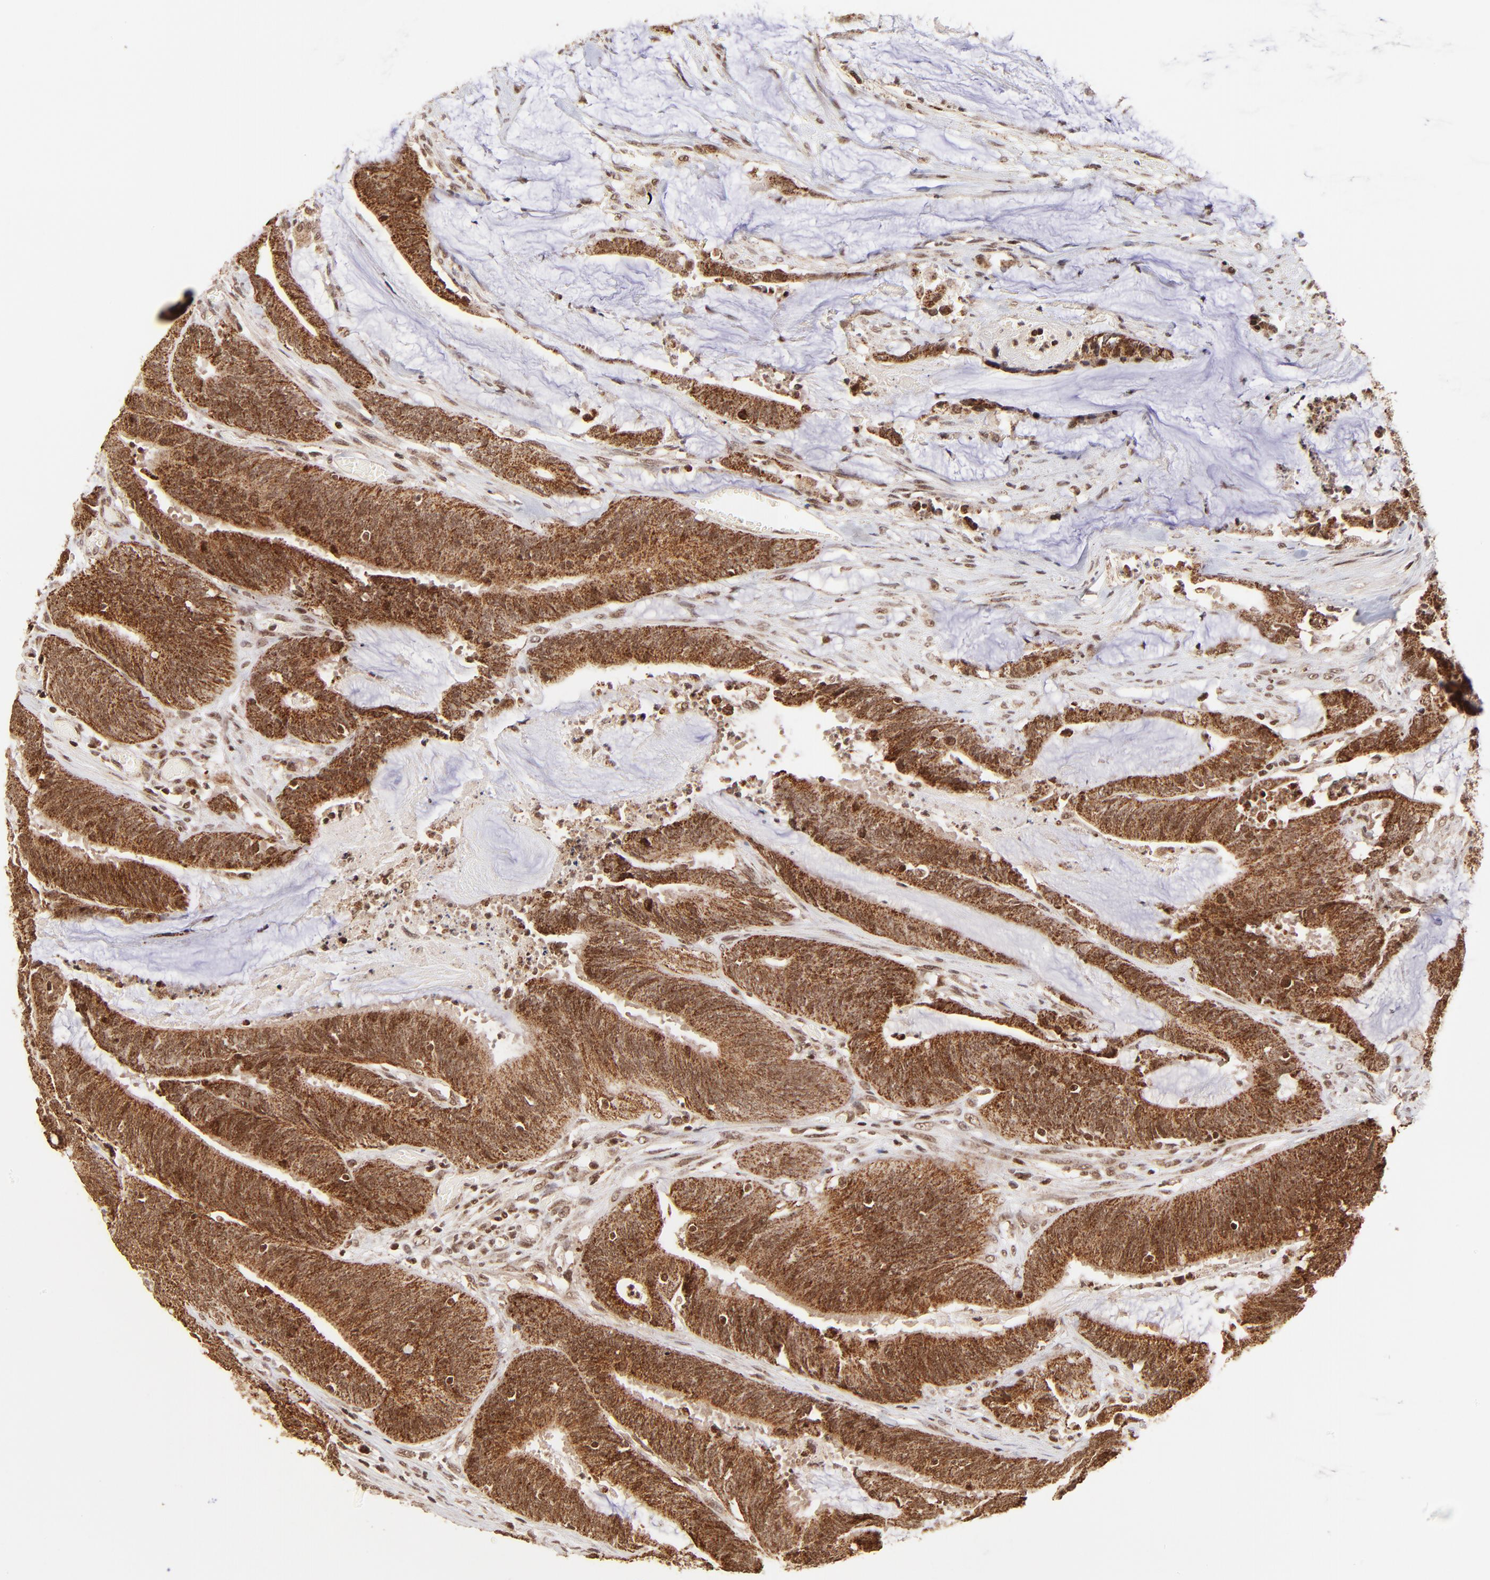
{"staining": {"intensity": "strong", "quantity": ">75%", "location": "cytoplasmic/membranous,nuclear"}, "tissue": "colorectal cancer", "cell_type": "Tumor cells", "image_type": "cancer", "snomed": [{"axis": "morphology", "description": "Adenocarcinoma, NOS"}, {"axis": "topography", "description": "Rectum"}], "caption": "Immunohistochemistry (IHC) of human colorectal cancer (adenocarcinoma) displays high levels of strong cytoplasmic/membranous and nuclear positivity in approximately >75% of tumor cells.", "gene": "MED15", "patient": {"sex": "female", "age": 66}}